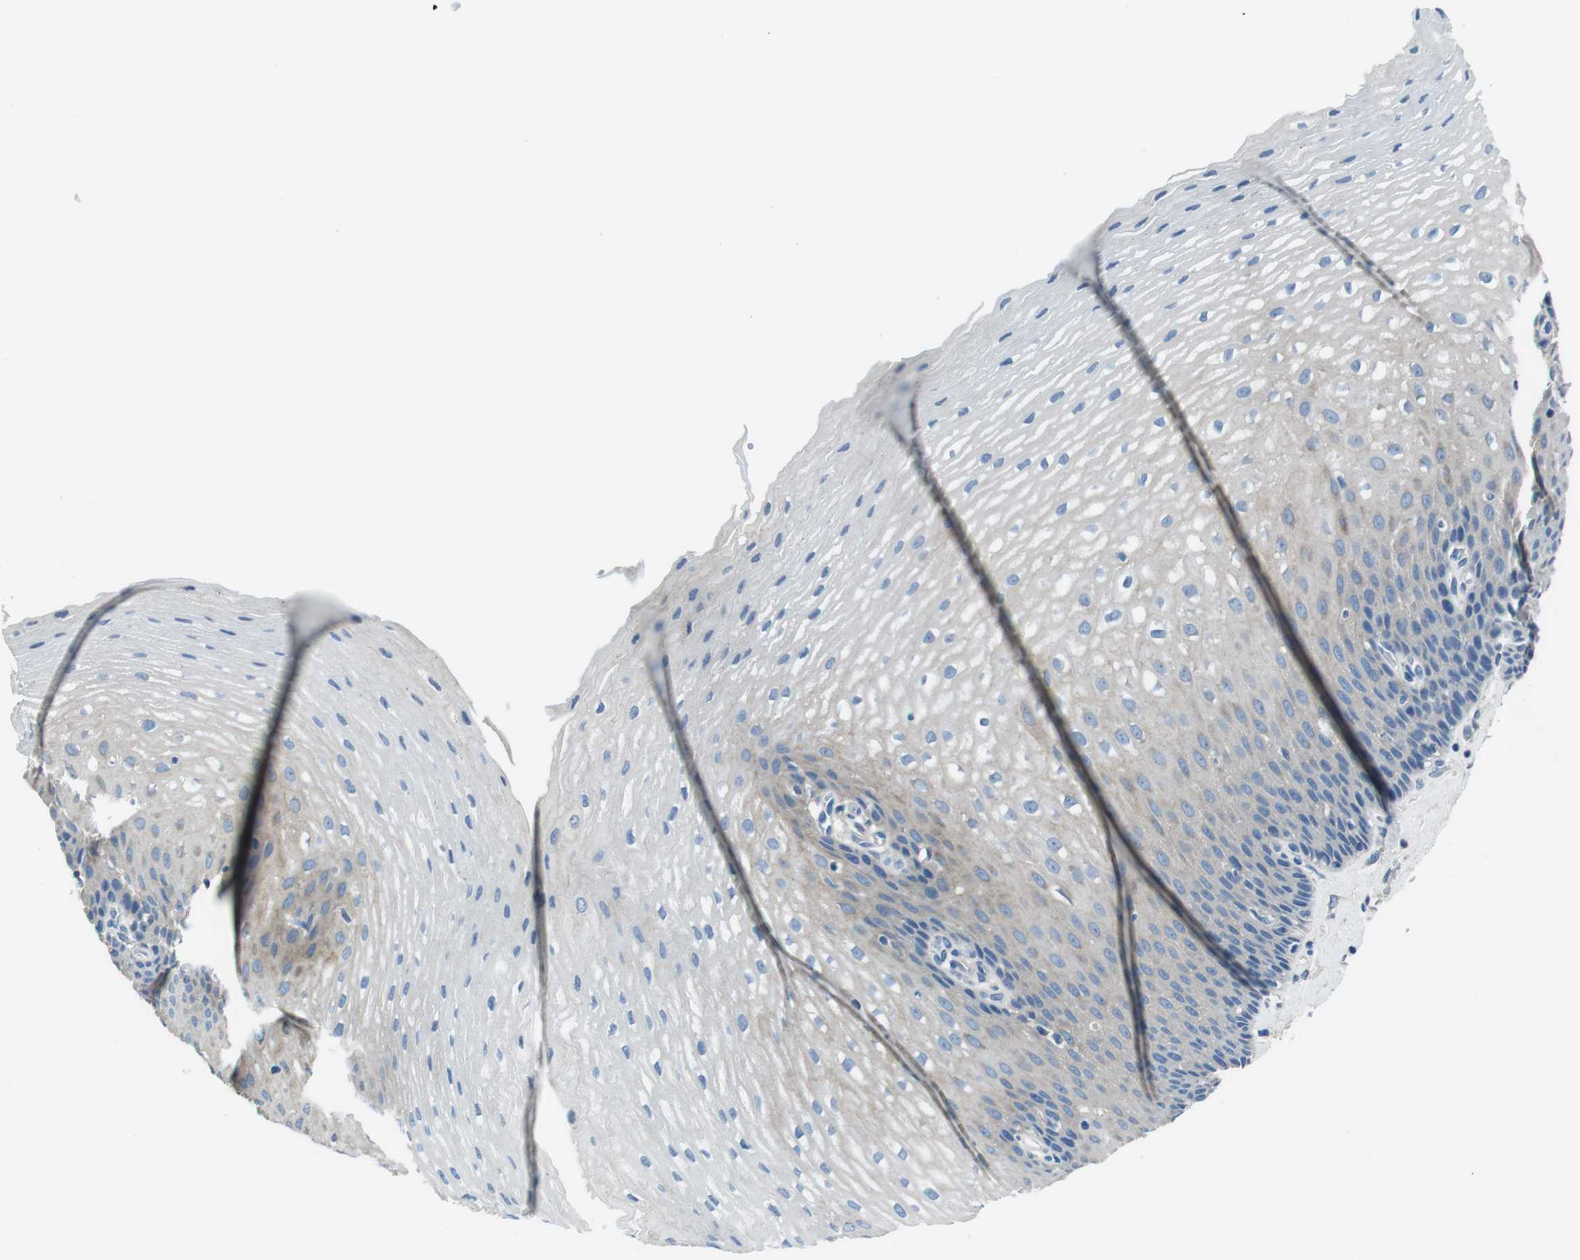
{"staining": {"intensity": "weak", "quantity": "<25%", "location": "cytoplasmic/membranous"}, "tissue": "esophagus", "cell_type": "Squamous epithelial cells", "image_type": "normal", "snomed": [{"axis": "morphology", "description": "Normal tissue, NOS"}, {"axis": "topography", "description": "Esophagus"}], "caption": "DAB immunohistochemical staining of unremarkable human esophagus exhibits no significant staining in squamous epithelial cells.", "gene": "TULP3", "patient": {"sex": "male", "age": 48}}